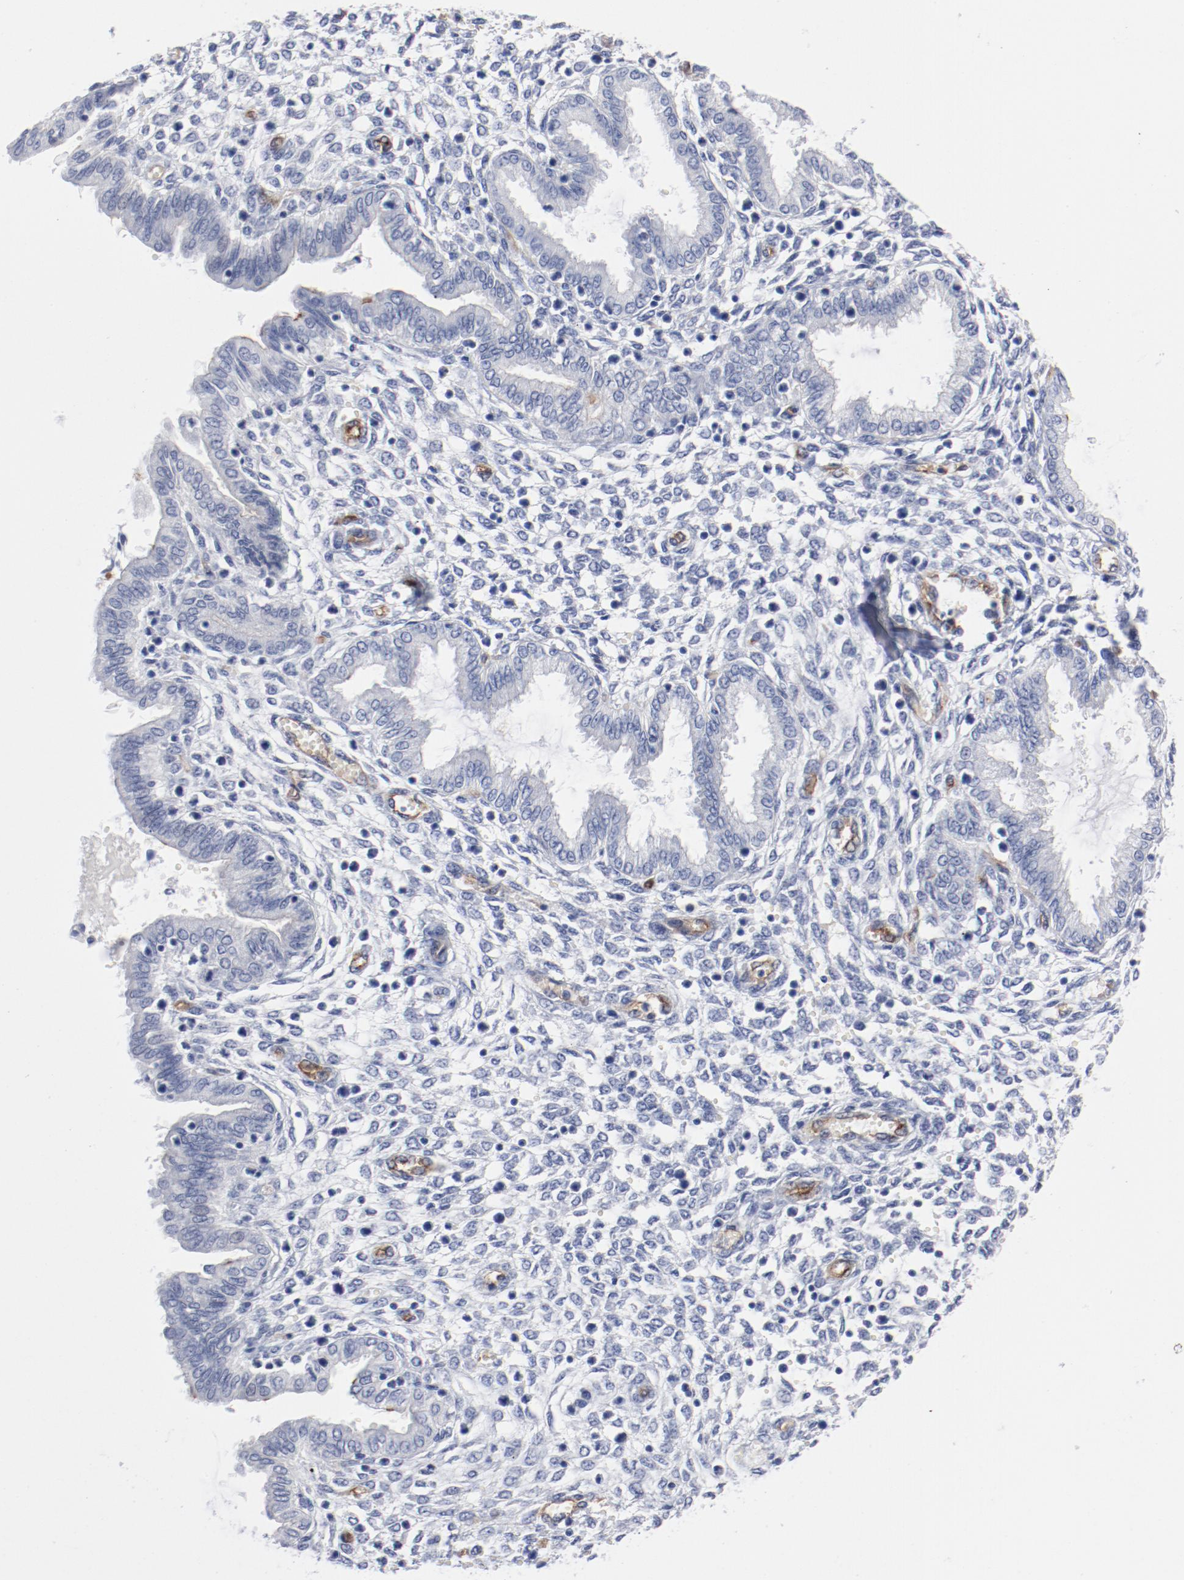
{"staining": {"intensity": "negative", "quantity": "none", "location": "none"}, "tissue": "endometrium", "cell_type": "Cells in endometrial stroma", "image_type": "normal", "snomed": [{"axis": "morphology", "description": "Normal tissue, NOS"}, {"axis": "topography", "description": "Endometrium"}], "caption": "IHC histopathology image of normal endometrium: human endometrium stained with DAB (3,3'-diaminobenzidine) shows no significant protein staining in cells in endometrial stroma. Brightfield microscopy of immunohistochemistry stained with DAB (3,3'-diaminobenzidine) (brown) and hematoxylin (blue), captured at high magnification.", "gene": "SHANK3", "patient": {"sex": "female", "age": 33}}